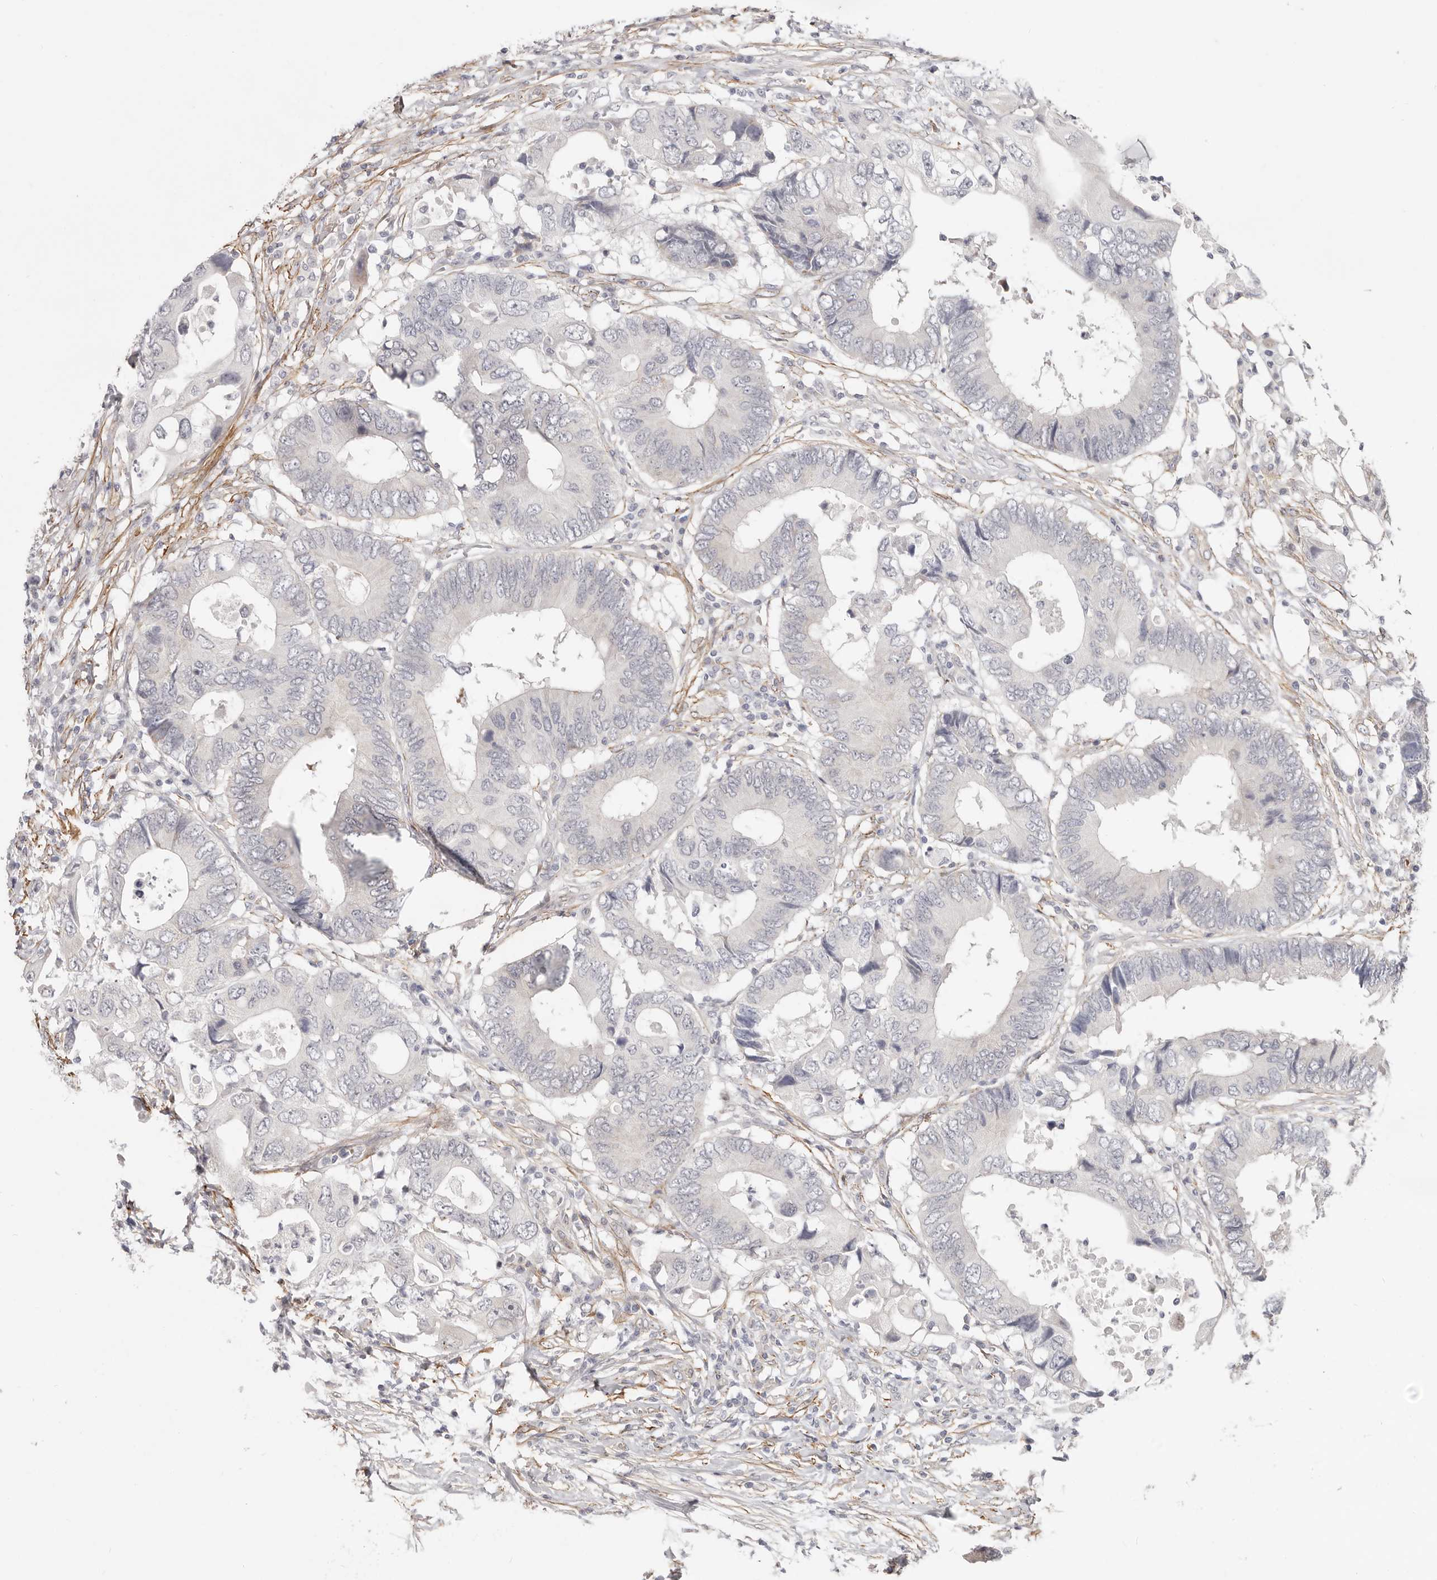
{"staining": {"intensity": "negative", "quantity": "none", "location": "none"}, "tissue": "colorectal cancer", "cell_type": "Tumor cells", "image_type": "cancer", "snomed": [{"axis": "morphology", "description": "Adenocarcinoma, NOS"}, {"axis": "topography", "description": "Colon"}], "caption": "The immunohistochemistry image has no significant staining in tumor cells of colorectal cancer (adenocarcinoma) tissue.", "gene": "SZT2", "patient": {"sex": "male", "age": 71}}